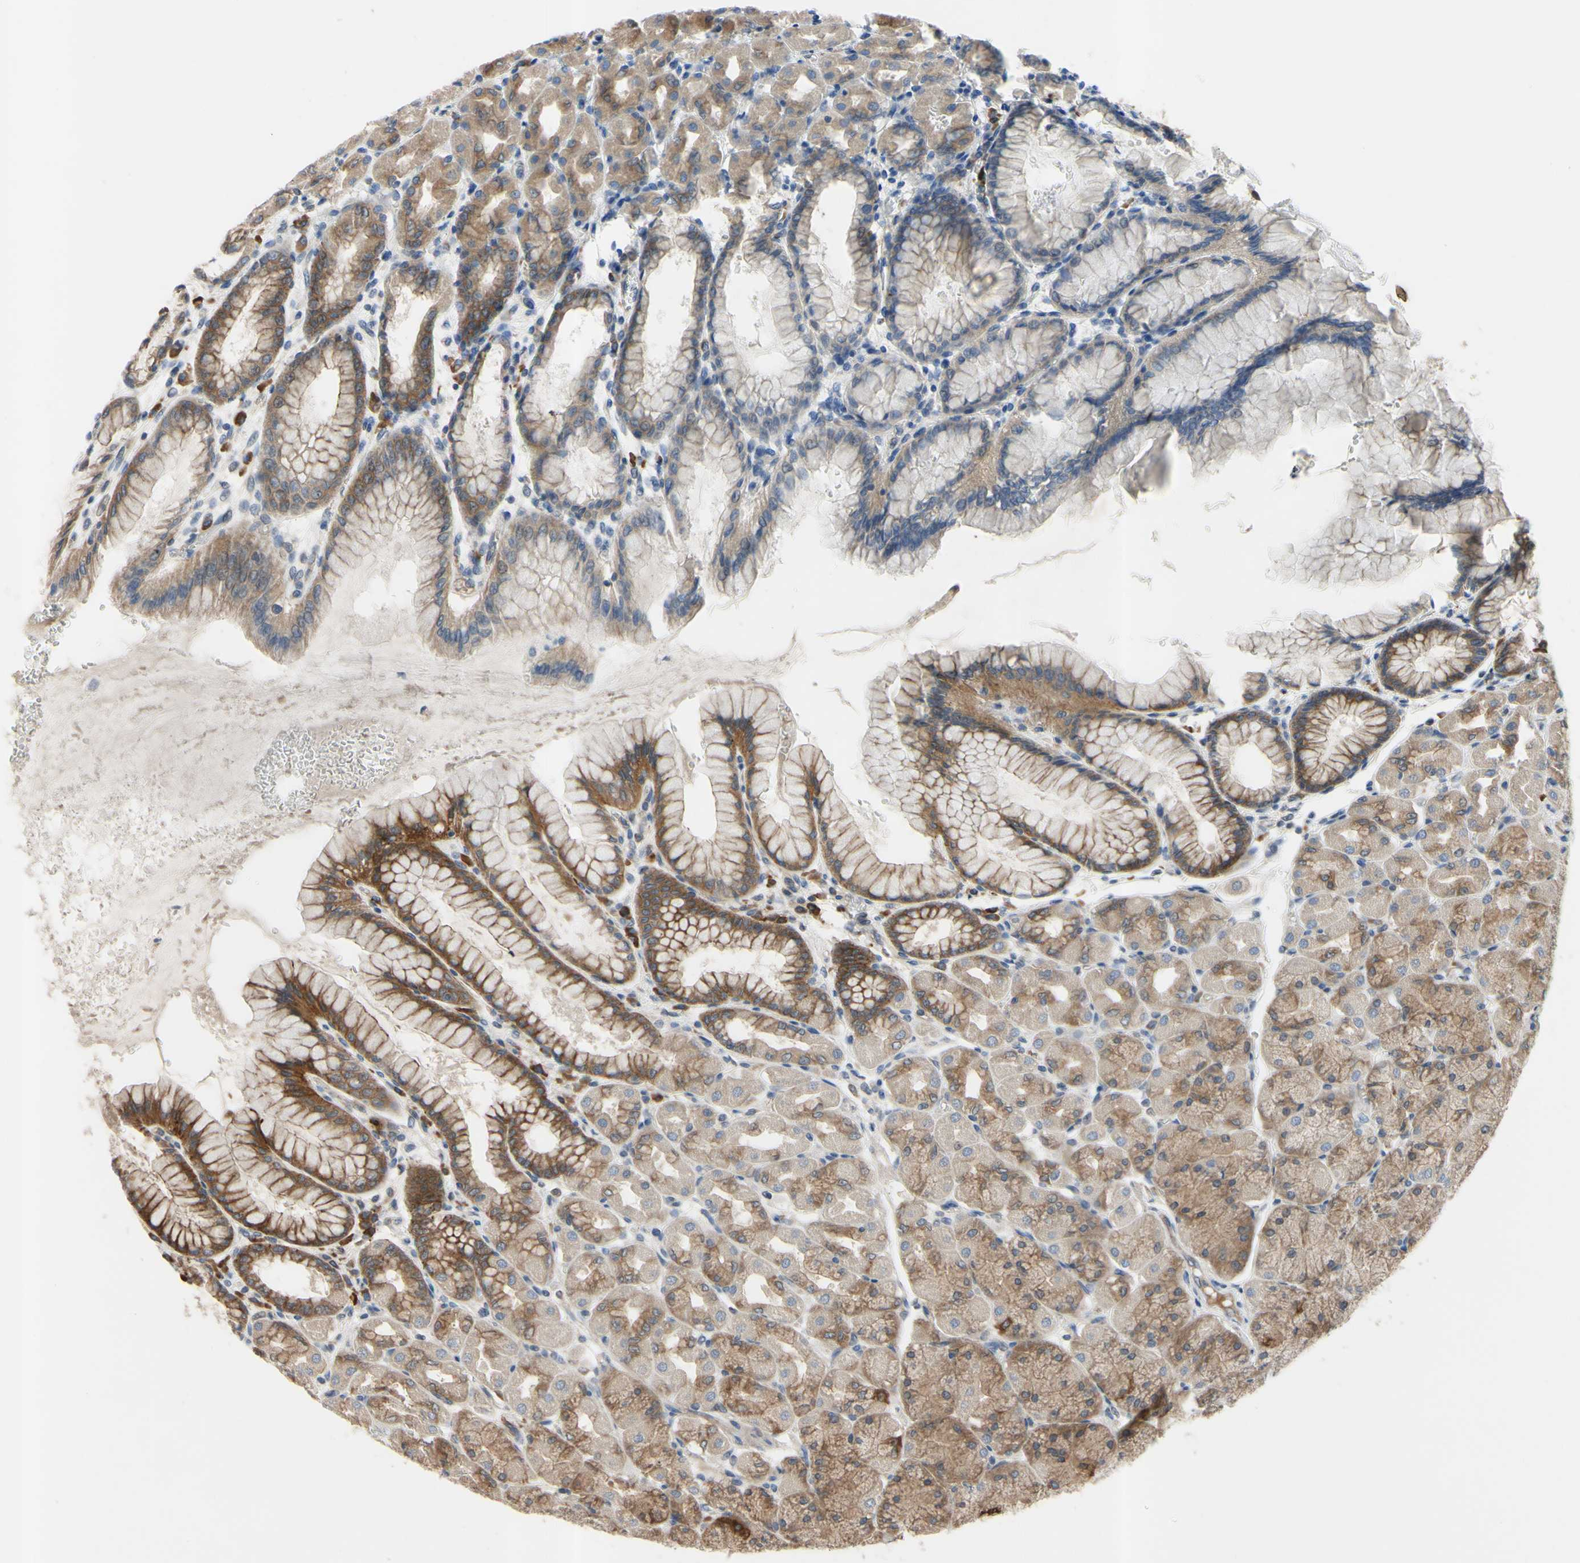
{"staining": {"intensity": "moderate", "quantity": ">75%", "location": "cytoplasmic/membranous"}, "tissue": "stomach", "cell_type": "Glandular cells", "image_type": "normal", "snomed": [{"axis": "morphology", "description": "Normal tissue, NOS"}, {"axis": "topography", "description": "Stomach, upper"}], "caption": "Protein staining demonstrates moderate cytoplasmic/membranous expression in about >75% of glandular cells in unremarkable stomach.", "gene": "XIAP", "patient": {"sex": "female", "age": 56}}